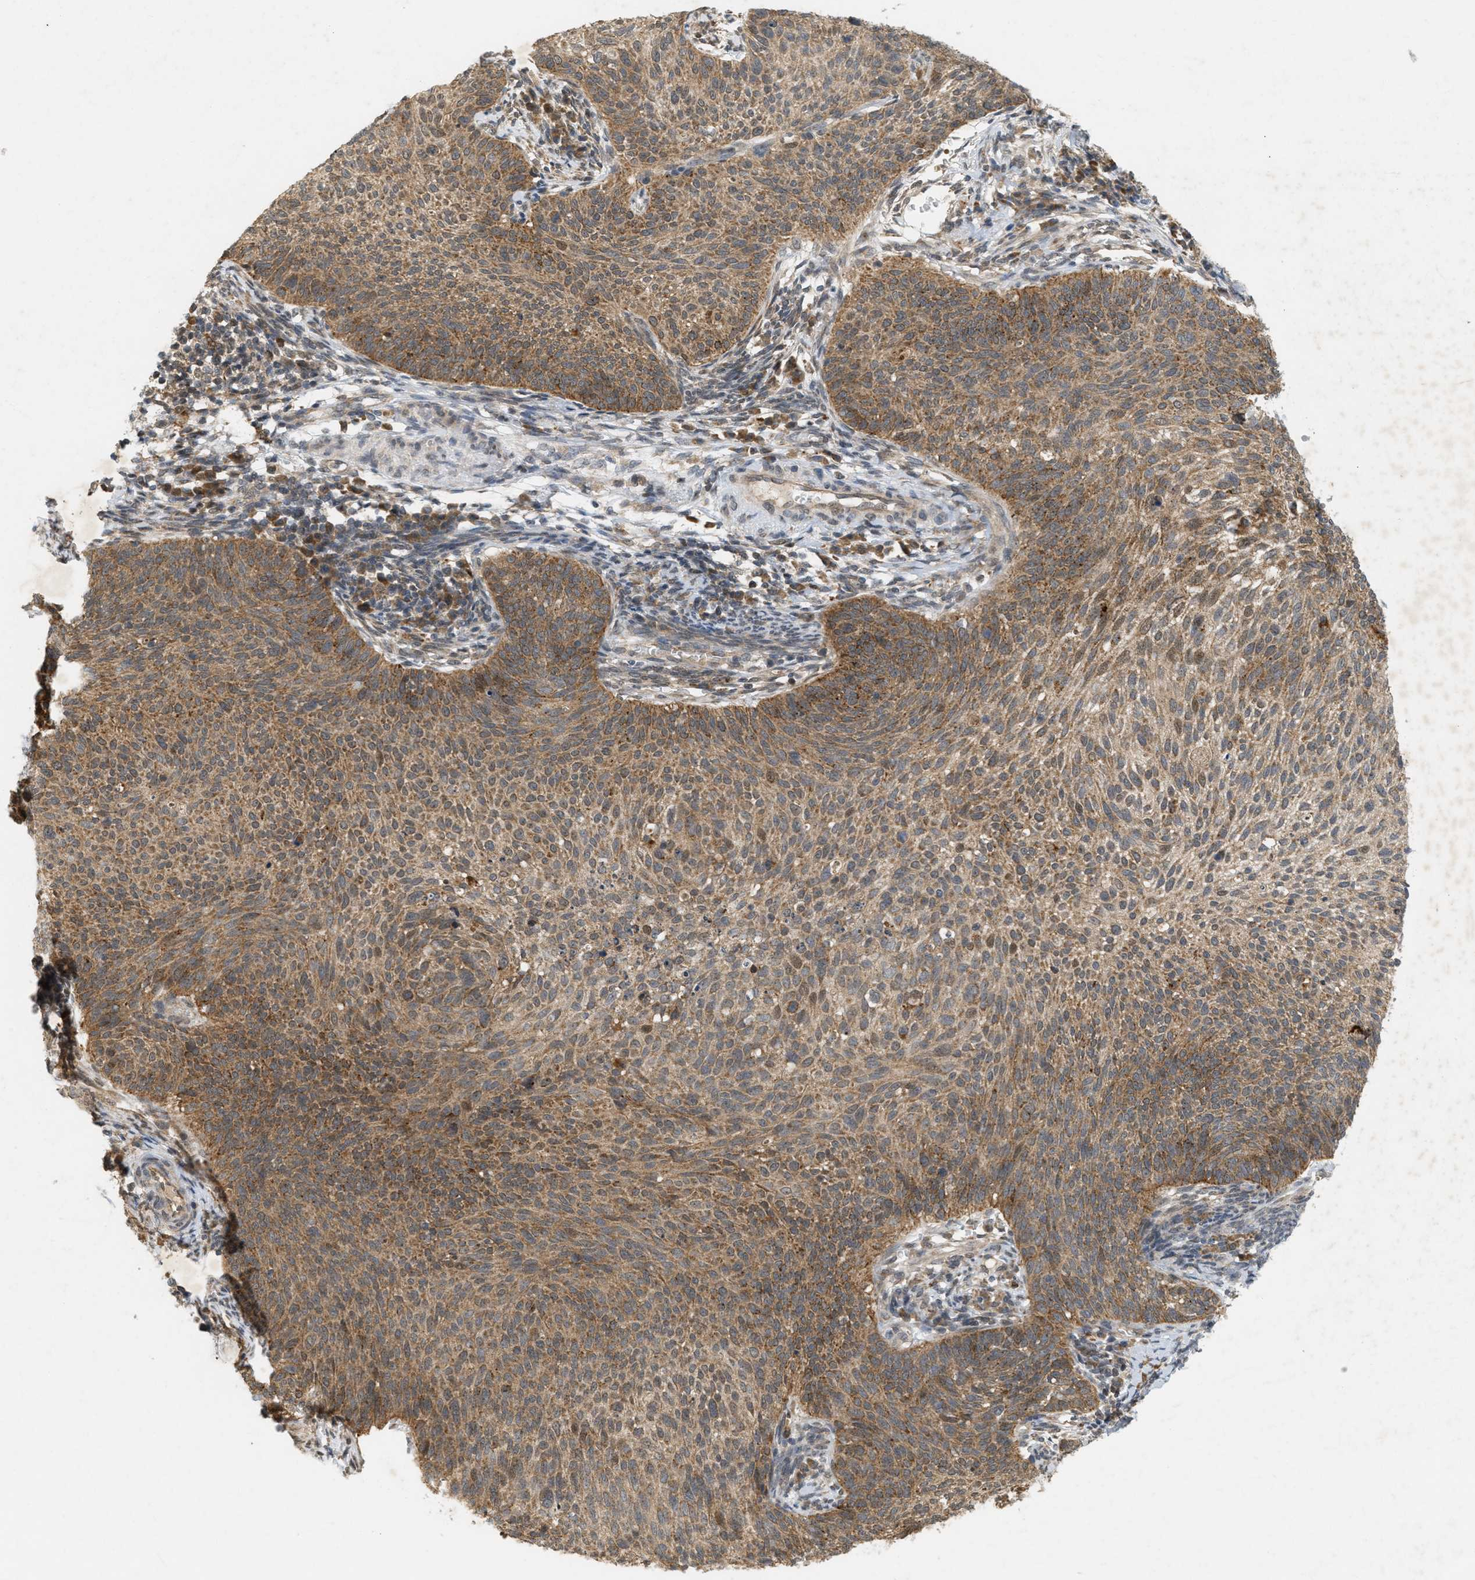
{"staining": {"intensity": "moderate", "quantity": ">75%", "location": "cytoplasmic/membranous,nuclear"}, "tissue": "cervical cancer", "cell_type": "Tumor cells", "image_type": "cancer", "snomed": [{"axis": "morphology", "description": "Squamous cell carcinoma, NOS"}, {"axis": "topography", "description": "Cervix"}], "caption": "Immunohistochemistry (IHC) staining of cervical cancer, which displays medium levels of moderate cytoplasmic/membranous and nuclear expression in approximately >75% of tumor cells indicating moderate cytoplasmic/membranous and nuclear protein staining. The staining was performed using DAB (brown) for protein detection and nuclei were counterstained in hematoxylin (blue).", "gene": "PRKD1", "patient": {"sex": "female", "age": 70}}